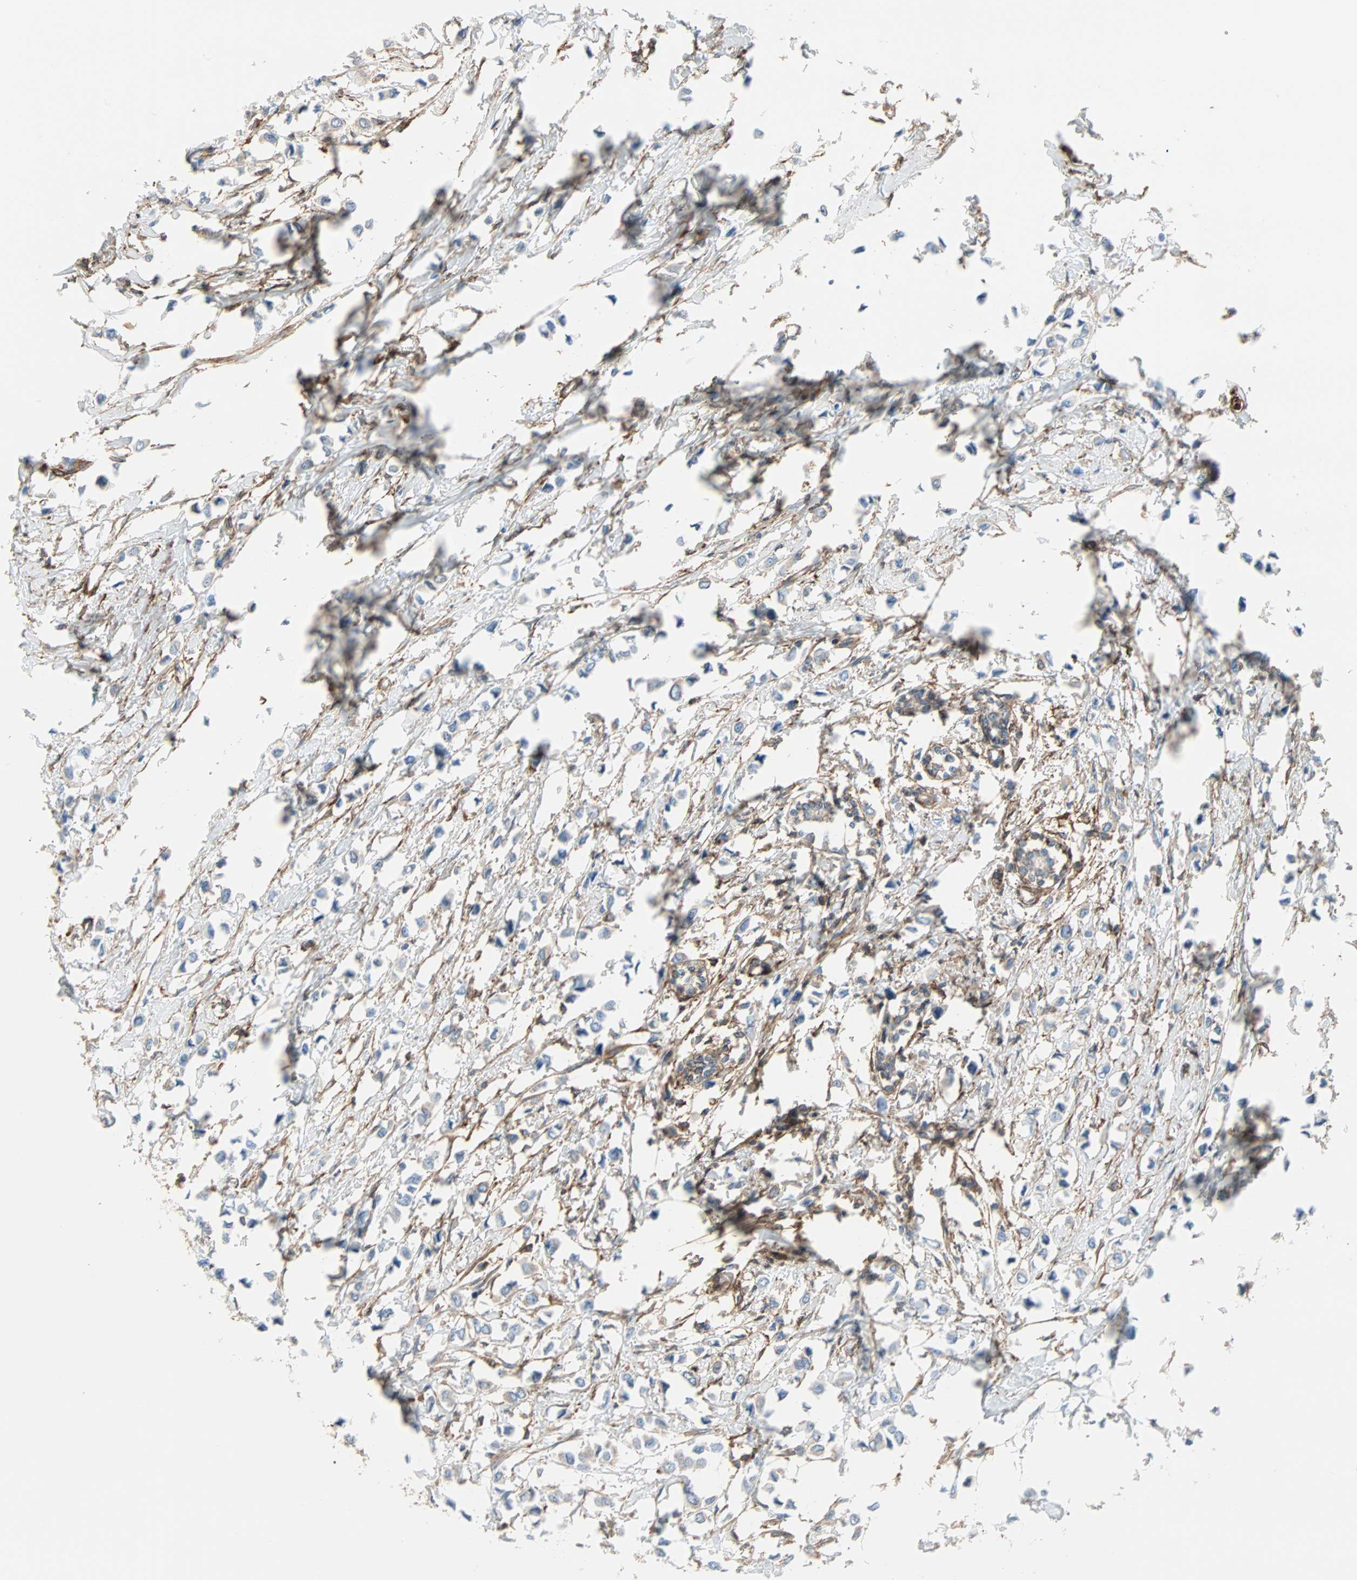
{"staining": {"intensity": "weak", "quantity": "<25%", "location": "cytoplasmic/membranous"}, "tissue": "breast cancer", "cell_type": "Tumor cells", "image_type": "cancer", "snomed": [{"axis": "morphology", "description": "Lobular carcinoma"}, {"axis": "topography", "description": "Breast"}], "caption": "A micrograph of breast lobular carcinoma stained for a protein displays no brown staining in tumor cells.", "gene": "EPB41L2", "patient": {"sex": "female", "age": 51}}